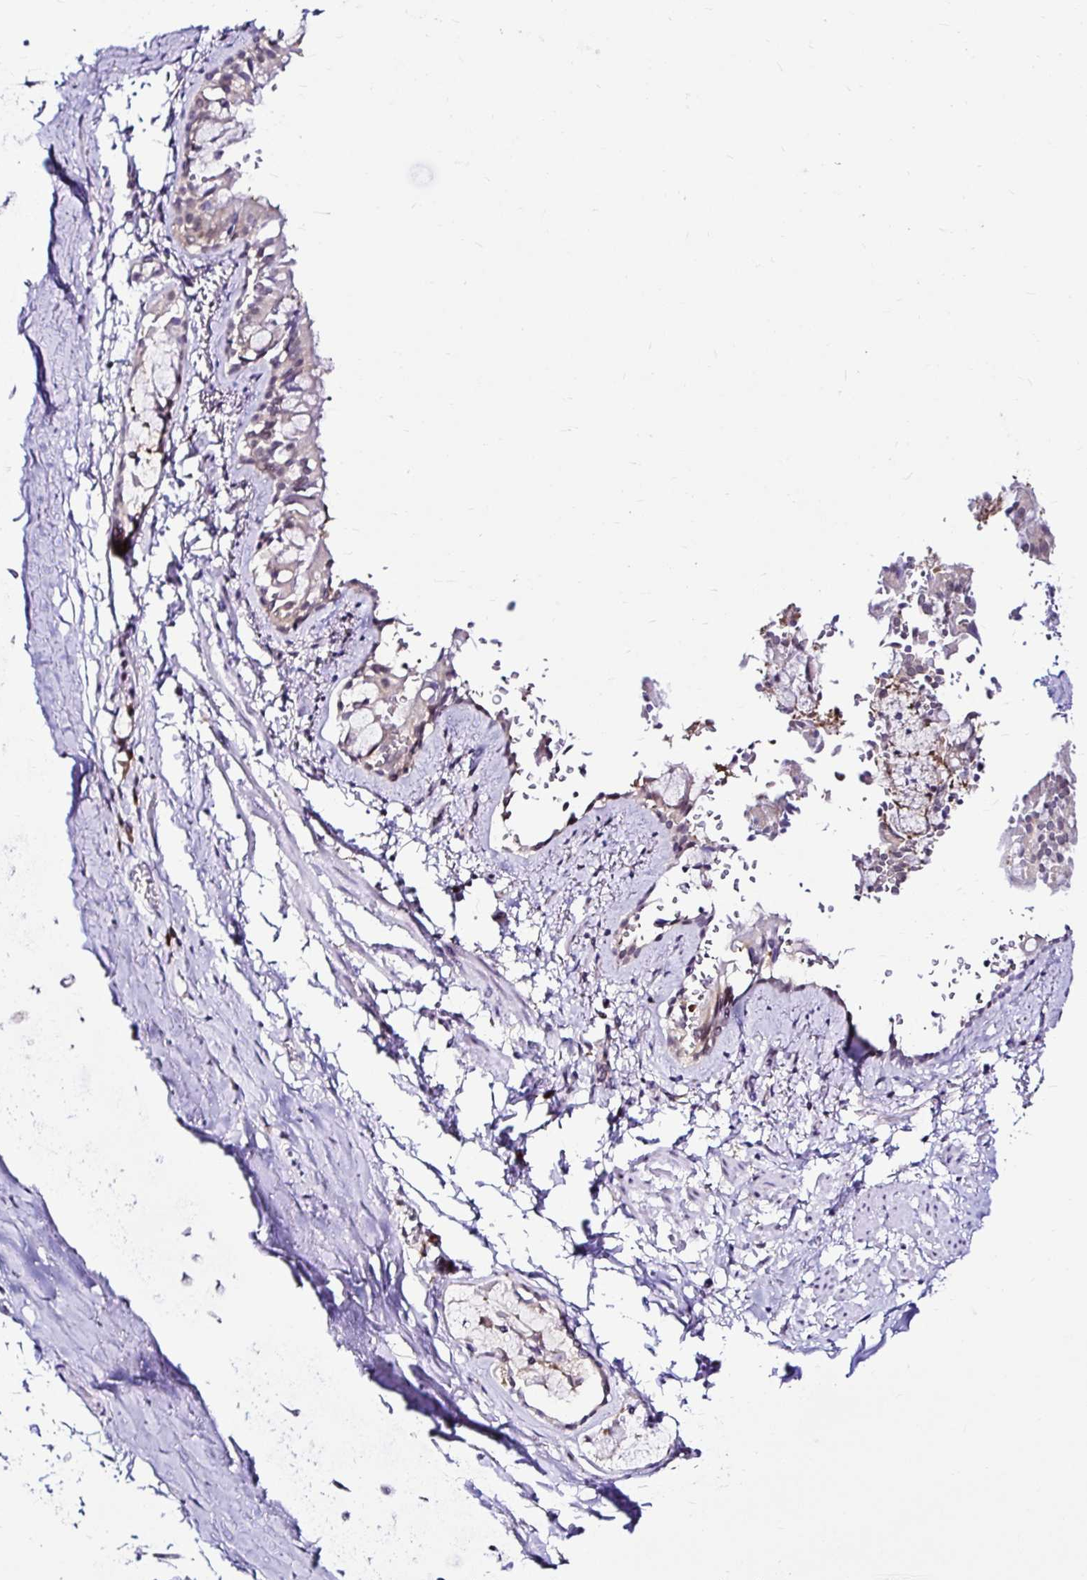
{"staining": {"intensity": "negative", "quantity": "none", "location": "none"}, "tissue": "adipose tissue", "cell_type": "Adipocytes", "image_type": "normal", "snomed": [{"axis": "morphology", "description": "Normal tissue, NOS"}, {"axis": "topography", "description": "Cartilage tissue"}, {"axis": "topography", "description": "Bronchus"}, {"axis": "topography", "description": "Peripheral nerve tissue"}], "caption": "DAB immunohistochemical staining of unremarkable human adipose tissue displays no significant staining in adipocytes. The staining is performed using DAB (3,3'-diaminobenzidine) brown chromogen with nuclei counter-stained in using hematoxylin.", "gene": "PSMD3", "patient": {"sex": "male", "age": 67}}